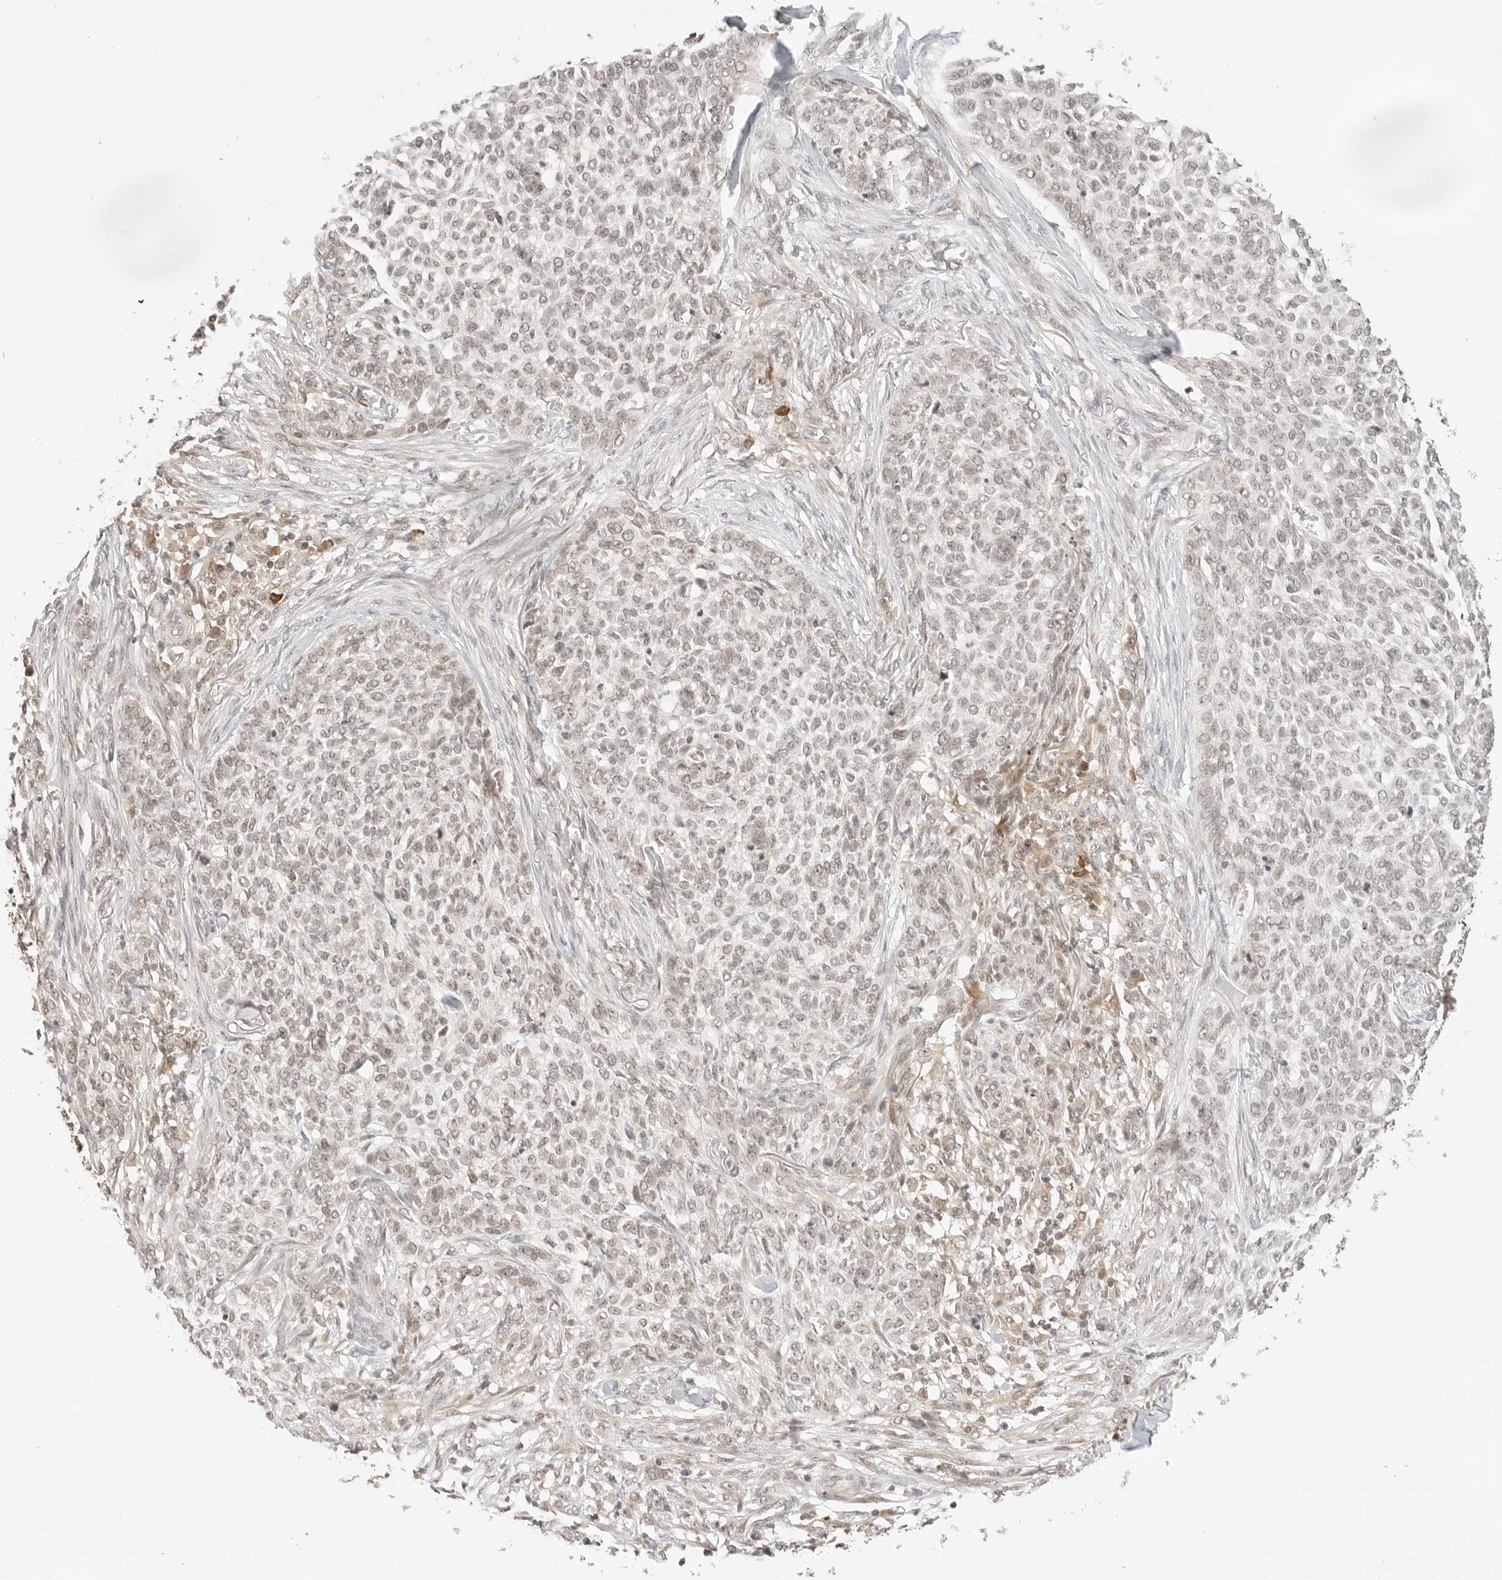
{"staining": {"intensity": "weak", "quantity": ">75%", "location": "nuclear"}, "tissue": "skin cancer", "cell_type": "Tumor cells", "image_type": "cancer", "snomed": [{"axis": "morphology", "description": "Basal cell carcinoma"}, {"axis": "topography", "description": "Skin"}], "caption": "Protein analysis of skin cancer (basal cell carcinoma) tissue exhibits weak nuclear staining in about >75% of tumor cells.", "gene": "SEPTIN4", "patient": {"sex": "female", "age": 64}}